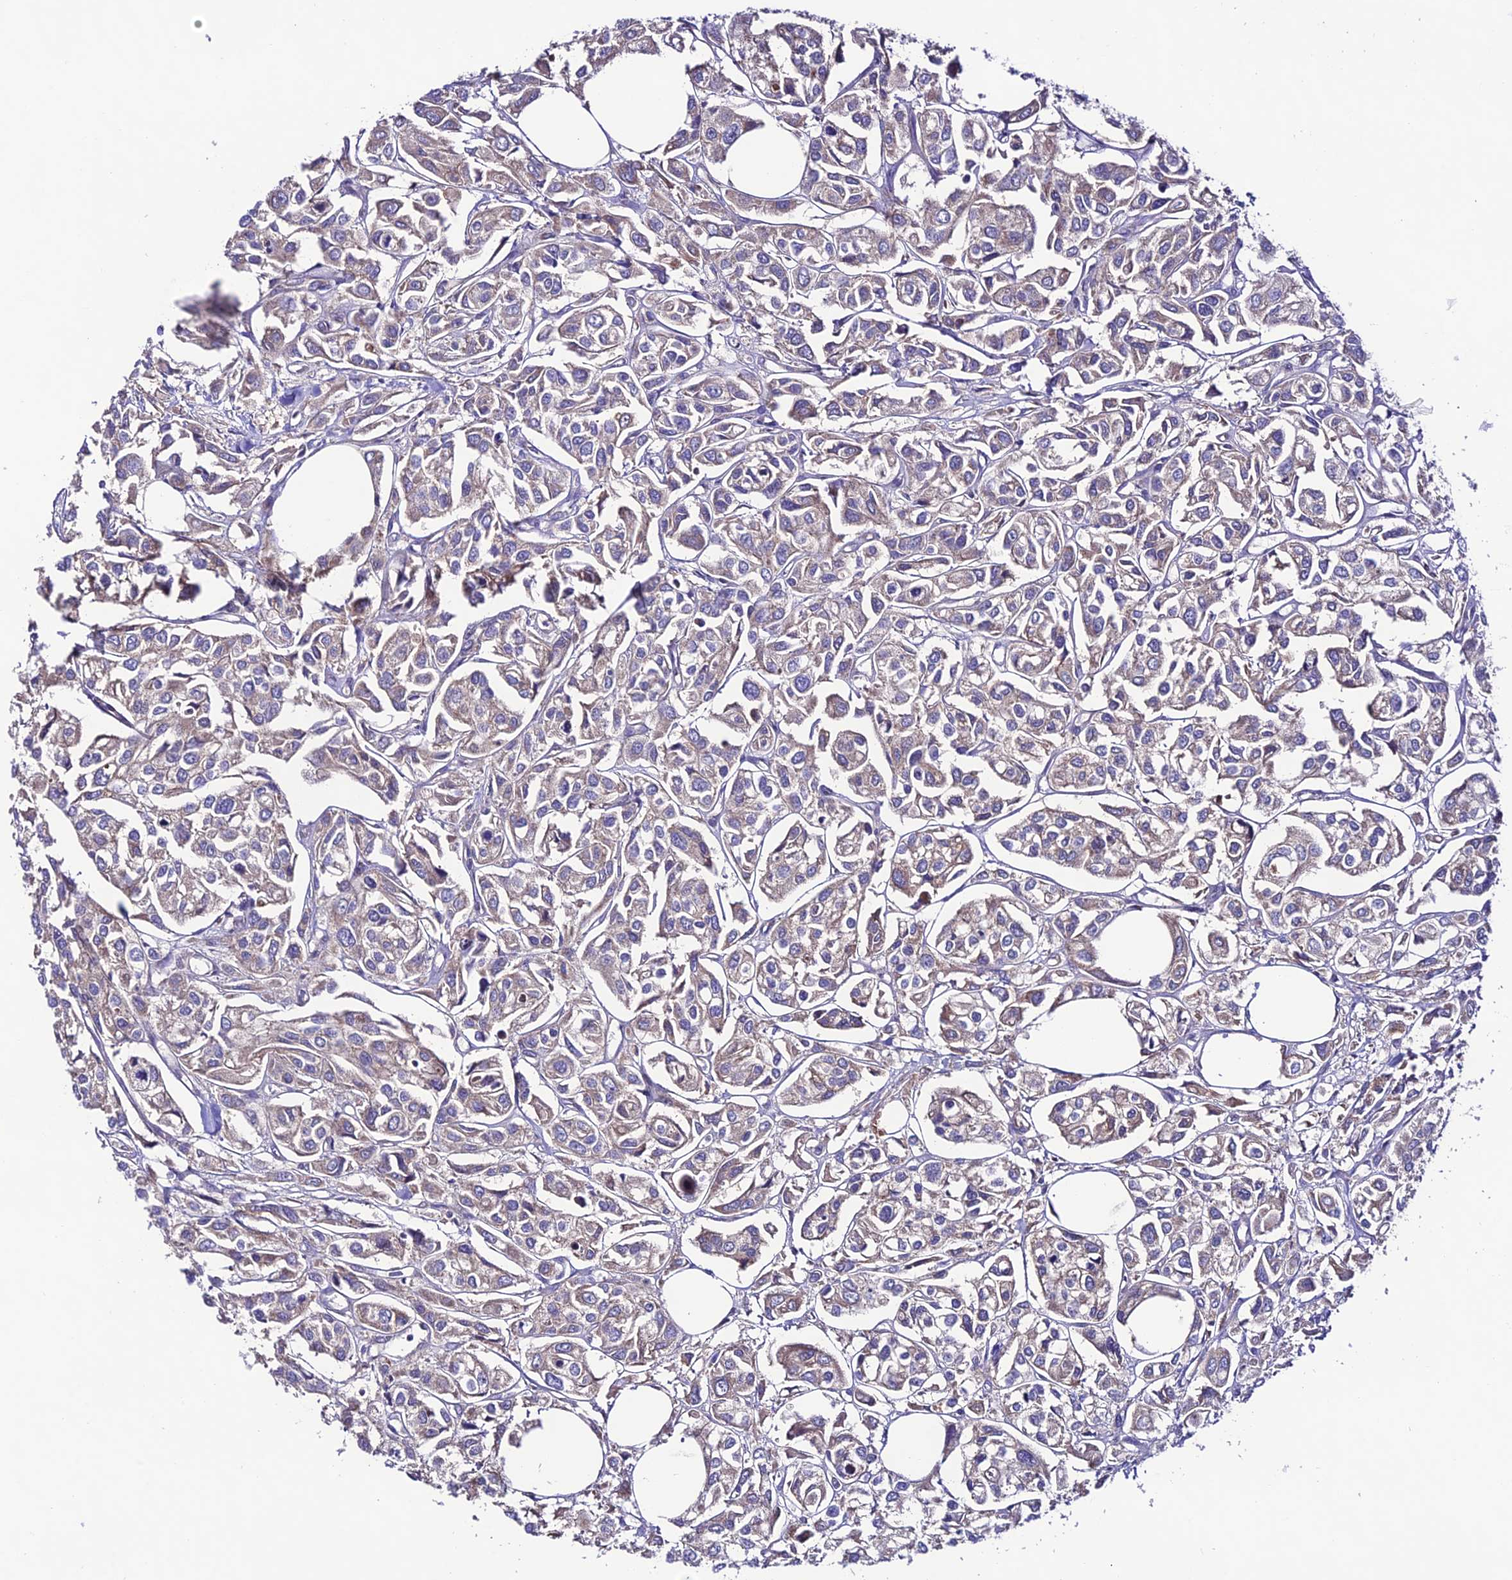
{"staining": {"intensity": "moderate", "quantity": "<25%", "location": "cytoplasmic/membranous"}, "tissue": "urothelial cancer", "cell_type": "Tumor cells", "image_type": "cancer", "snomed": [{"axis": "morphology", "description": "Urothelial carcinoma, High grade"}, {"axis": "topography", "description": "Urinary bladder"}], "caption": "A brown stain highlights moderate cytoplasmic/membranous positivity of a protein in human high-grade urothelial carcinoma tumor cells.", "gene": "LACTB2", "patient": {"sex": "male", "age": 67}}